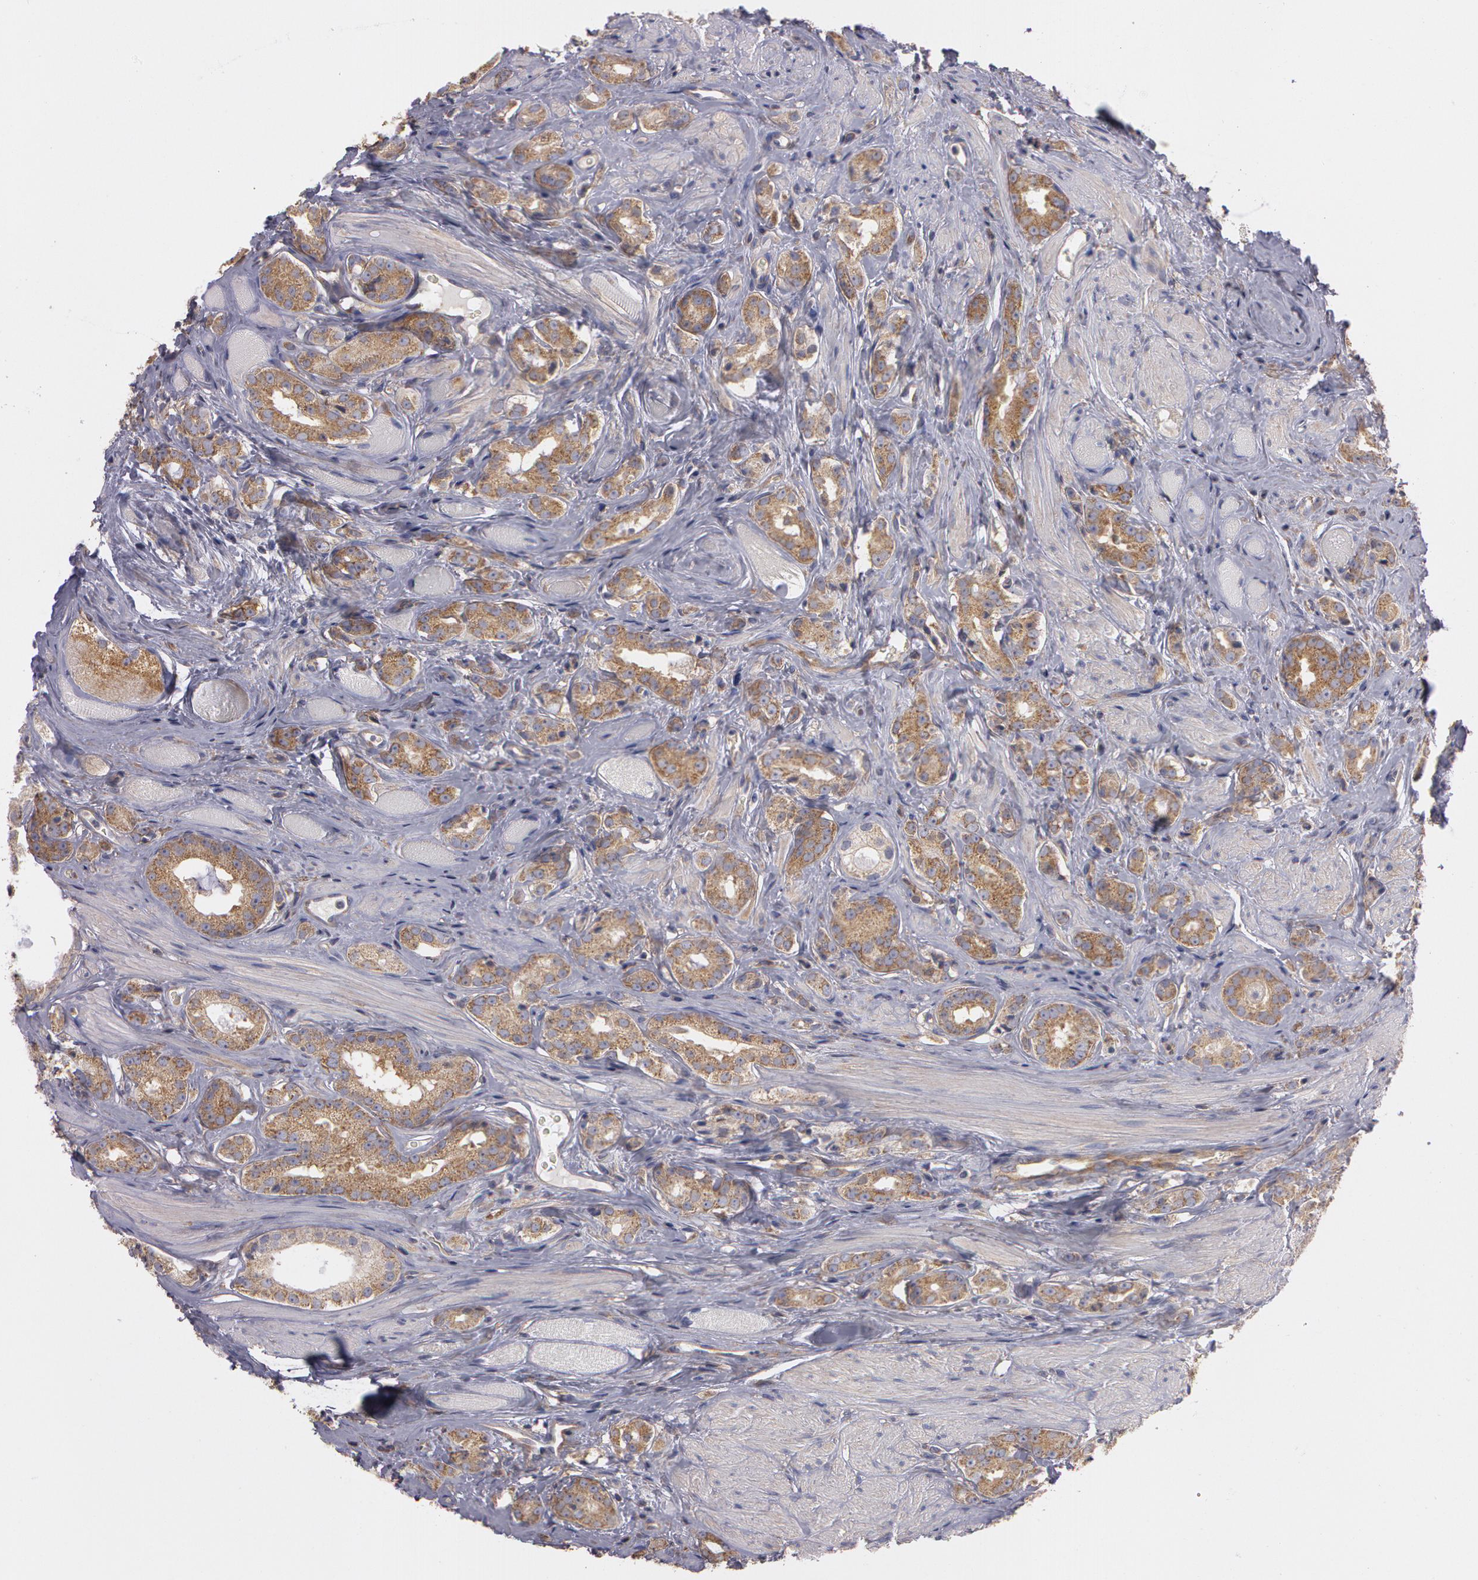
{"staining": {"intensity": "moderate", "quantity": ">75%", "location": "cytoplasmic/membranous"}, "tissue": "prostate cancer", "cell_type": "Tumor cells", "image_type": "cancer", "snomed": [{"axis": "morphology", "description": "Adenocarcinoma, Medium grade"}, {"axis": "topography", "description": "Prostate"}], "caption": "This micrograph shows prostate adenocarcinoma (medium-grade) stained with immunohistochemistry (IHC) to label a protein in brown. The cytoplasmic/membranous of tumor cells show moderate positivity for the protein. Nuclei are counter-stained blue.", "gene": "NEK9", "patient": {"sex": "male", "age": 53}}